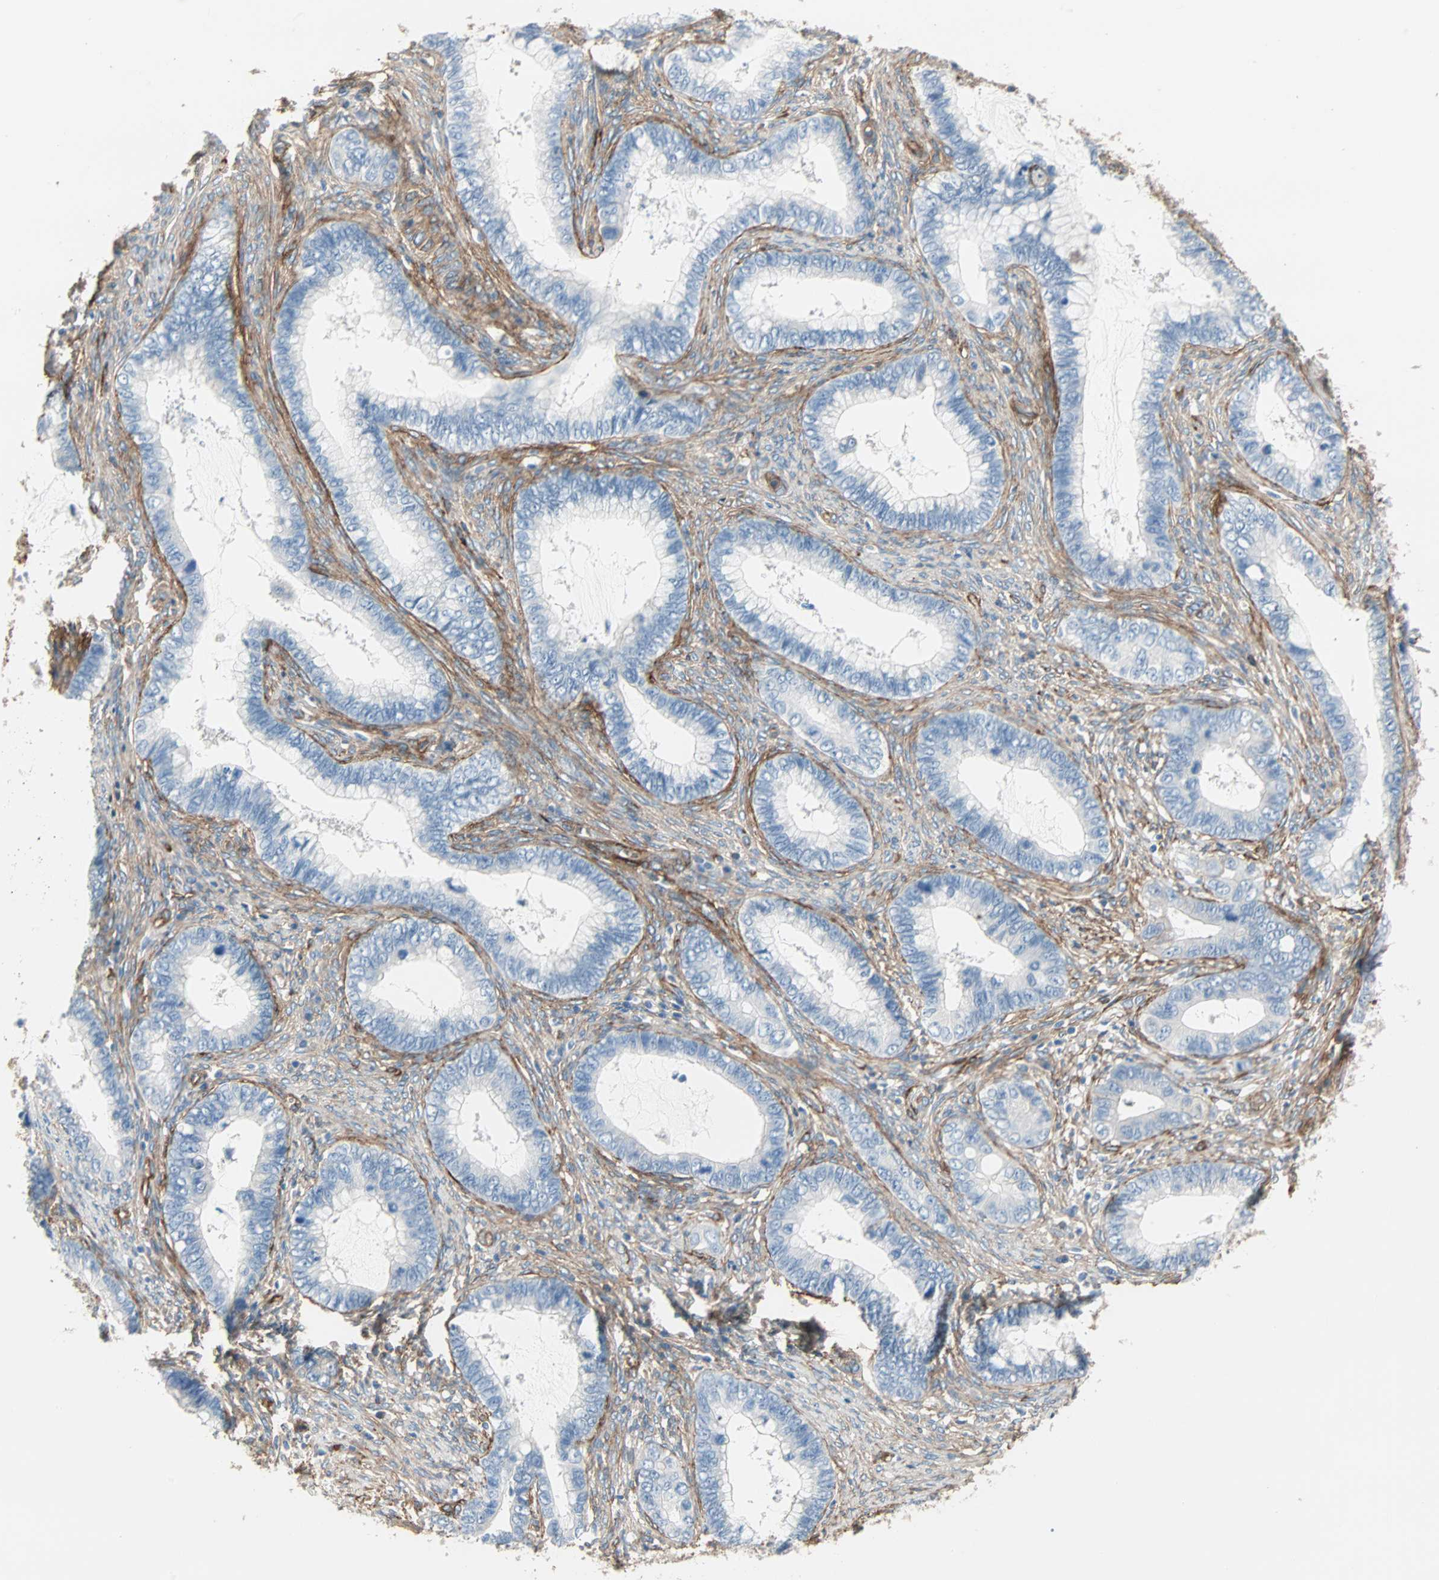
{"staining": {"intensity": "negative", "quantity": "none", "location": "none"}, "tissue": "cervical cancer", "cell_type": "Tumor cells", "image_type": "cancer", "snomed": [{"axis": "morphology", "description": "Adenocarcinoma, NOS"}, {"axis": "topography", "description": "Cervix"}], "caption": "DAB immunohistochemical staining of adenocarcinoma (cervical) shows no significant expression in tumor cells. (DAB immunohistochemistry (IHC), high magnification).", "gene": "EPB41L2", "patient": {"sex": "female", "age": 44}}